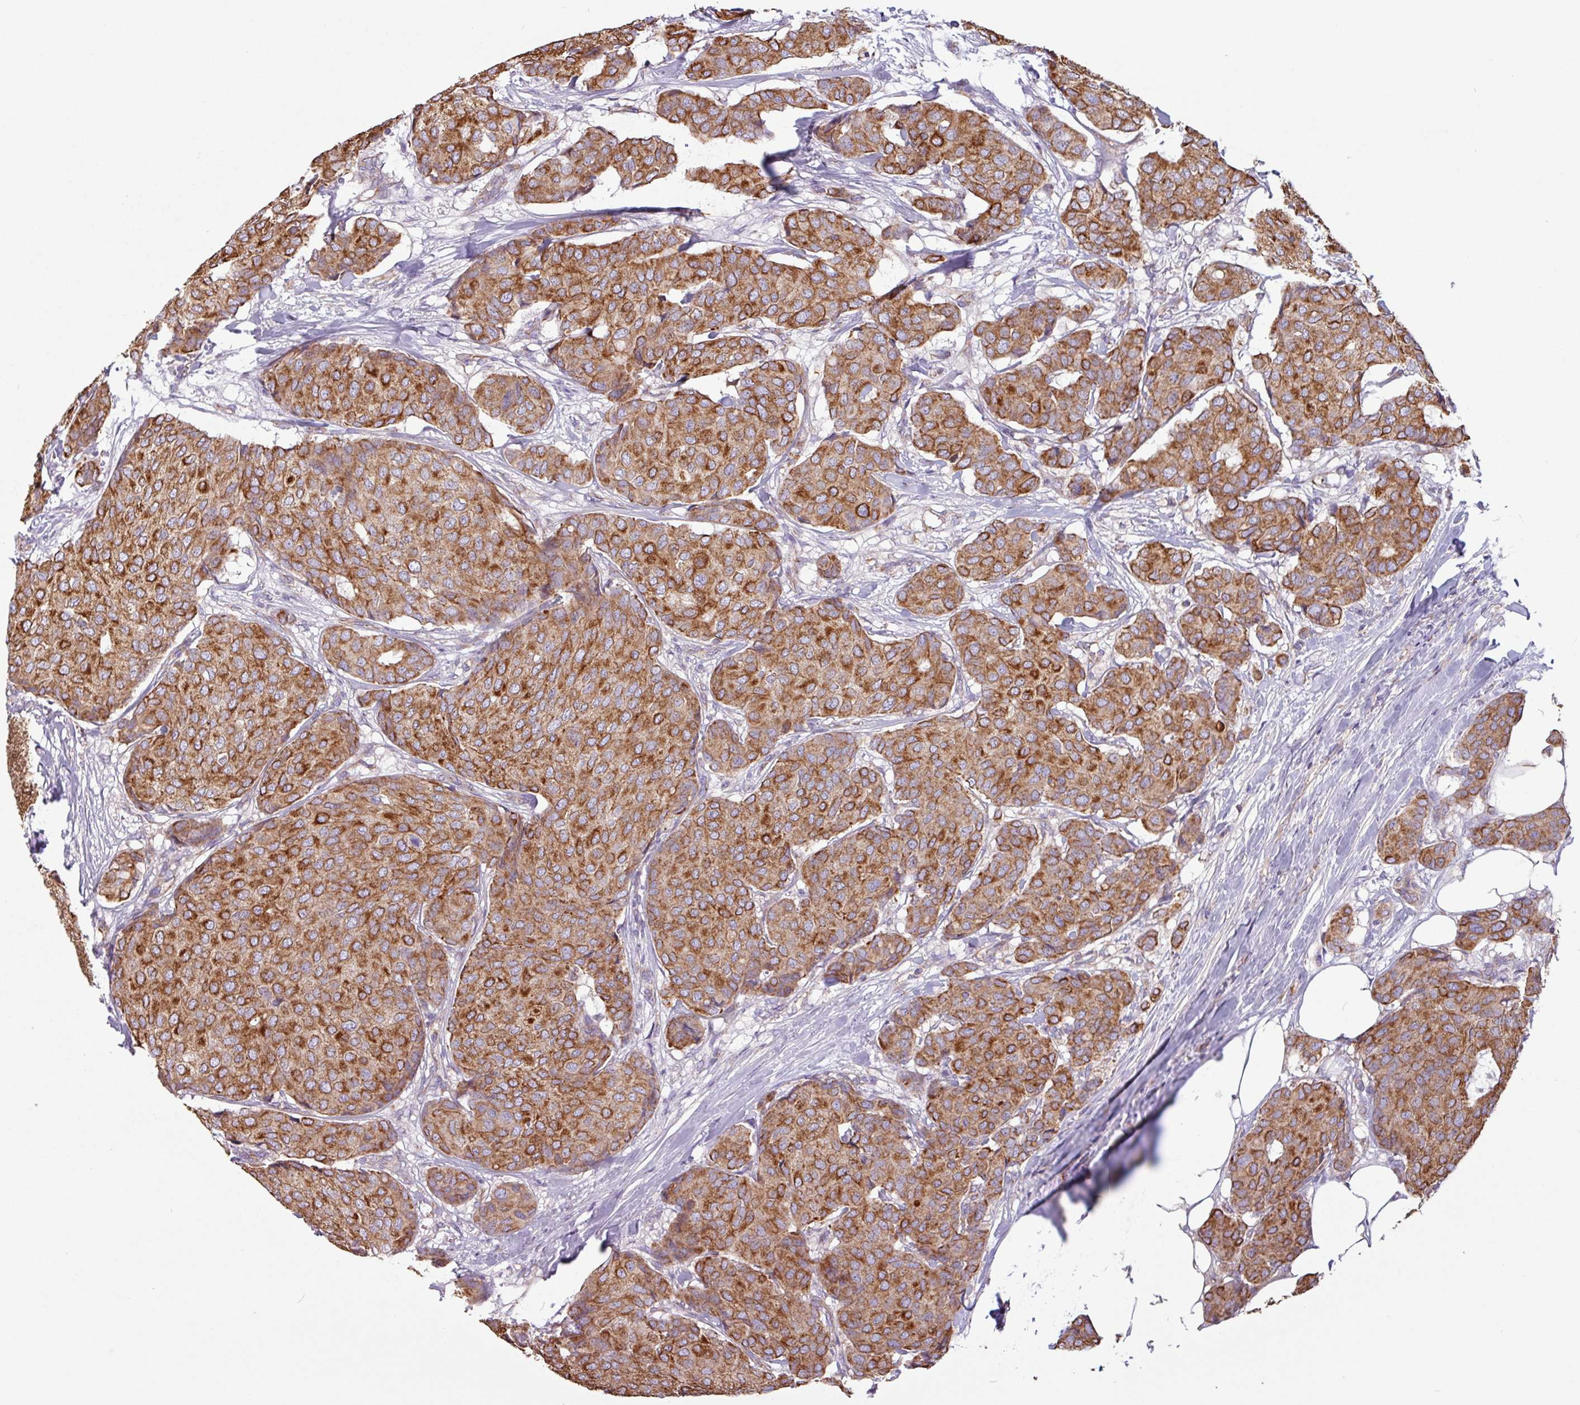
{"staining": {"intensity": "strong", "quantity": ">75%", "location": "cytoplasmic/membranous"}, "tissue": "breast cancer", "cell_type": "Tumor cells", "image_type": "cancer", "snomed": [{"axis": "morphology", "description": "Duct carcinoma"}, {"axis": "topography", "description": "Breast"}], "caption": "A high amount of strong cytoplasmic/membranous staining is seen in about >75% of tumor cells in breast cancer (infiltrating ductal carcinoma) tissue.", "gene": "CAMK1", "patient": {"sex": "female", "age": 75}}